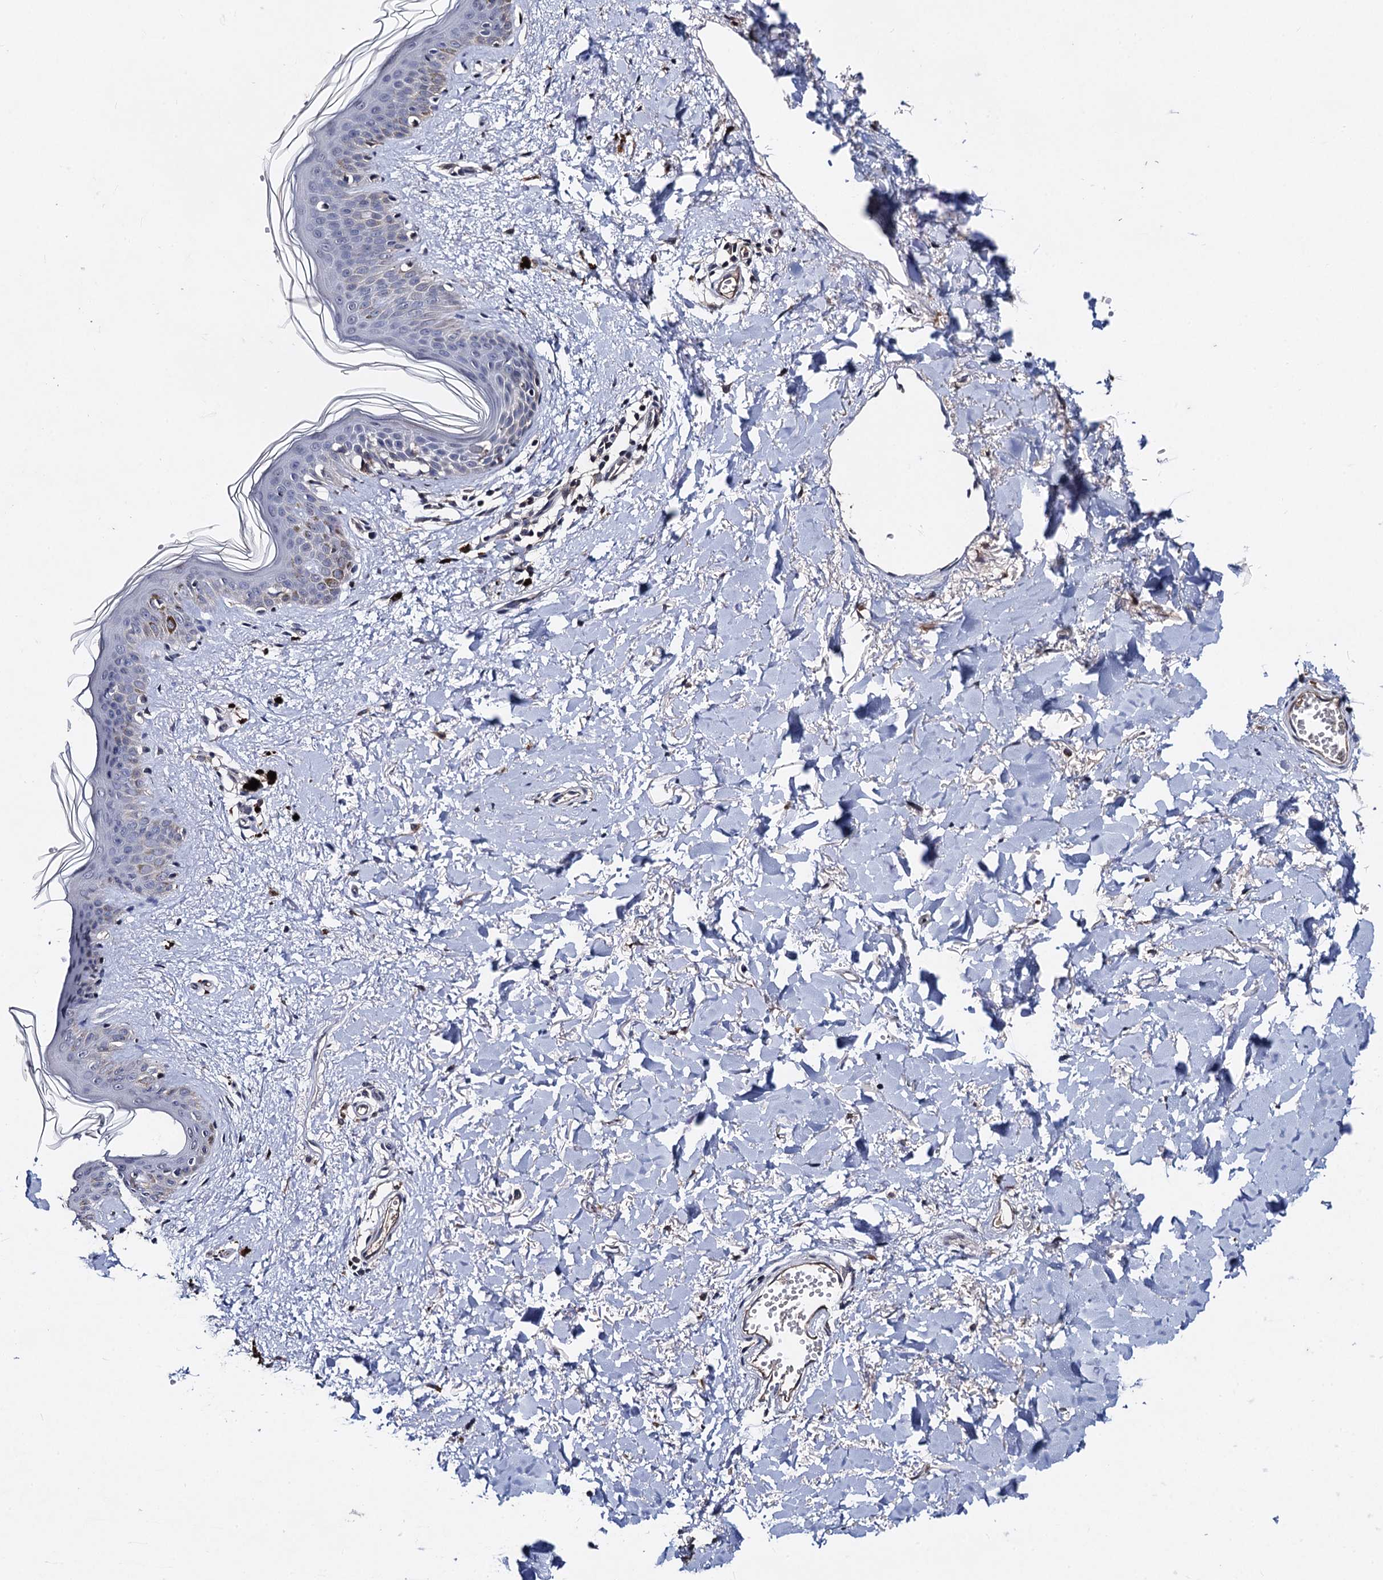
{"staining": {"intensity": "moderate", "quantity": "25%-75%", "location": "cytoplasmic/membranous"}, "tissue": "skin", "cell_type": "Fibroblasts", "image_type": "normal", "snomed": [{"axis": "morphology", "description": "Normal tissue, NOS"}, {"axis": "topography", "description": "Skin"}], "caption": "Moderate cytoplasmic/membranous staining is appreciated in about 25%-75% of fibroblasts in unremarkable skin. Ihc stains the protein in brown and the nuclei are stained blue.", "gene": "PPTC7", "patient": {"sex": "female", "age": 46}}